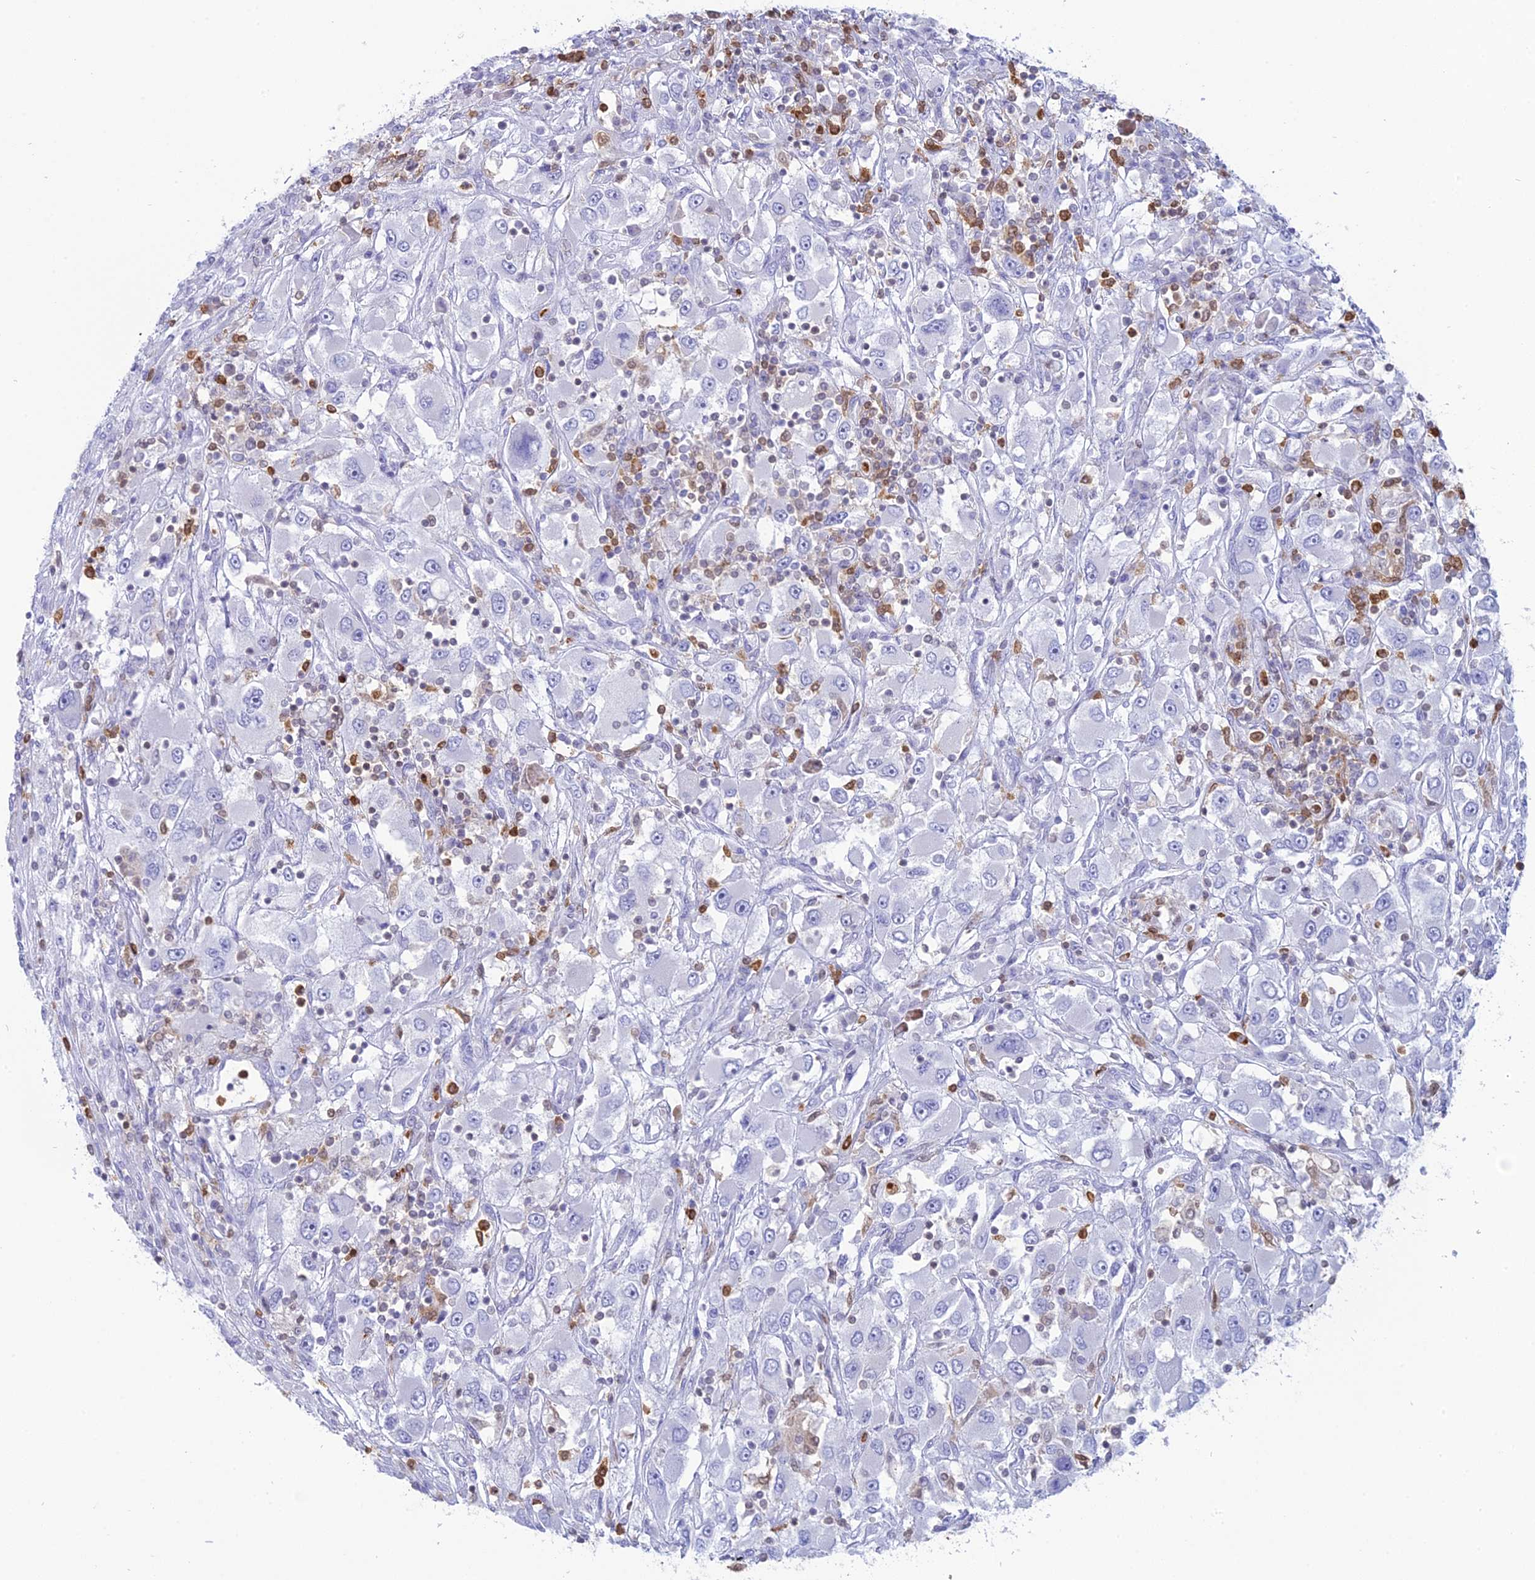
{"staining": {"intensity": "negative", "quantity": "none", "location": "none"}, "tissue": "renal cancer", "cell_type": "Tumor cells", "image_type": "cancer", "snomed": [{"axis": "morphology", "description": "Adenocarcinoma, NOS"}, {"axis": "topography", "description": "Kidney"}], "caption": "IHC photomicrograph of neoplastic tissue: renal cancer (adenocarcinoma) stained with DAB (3,3'-diaminobenzidine) demonstrates no significant protein positivity in tumor cells. (IHC, brightfield microscopy, high magnification).", "gene": "PGBD4", "patient": {"sex": "female", "age": 52}}